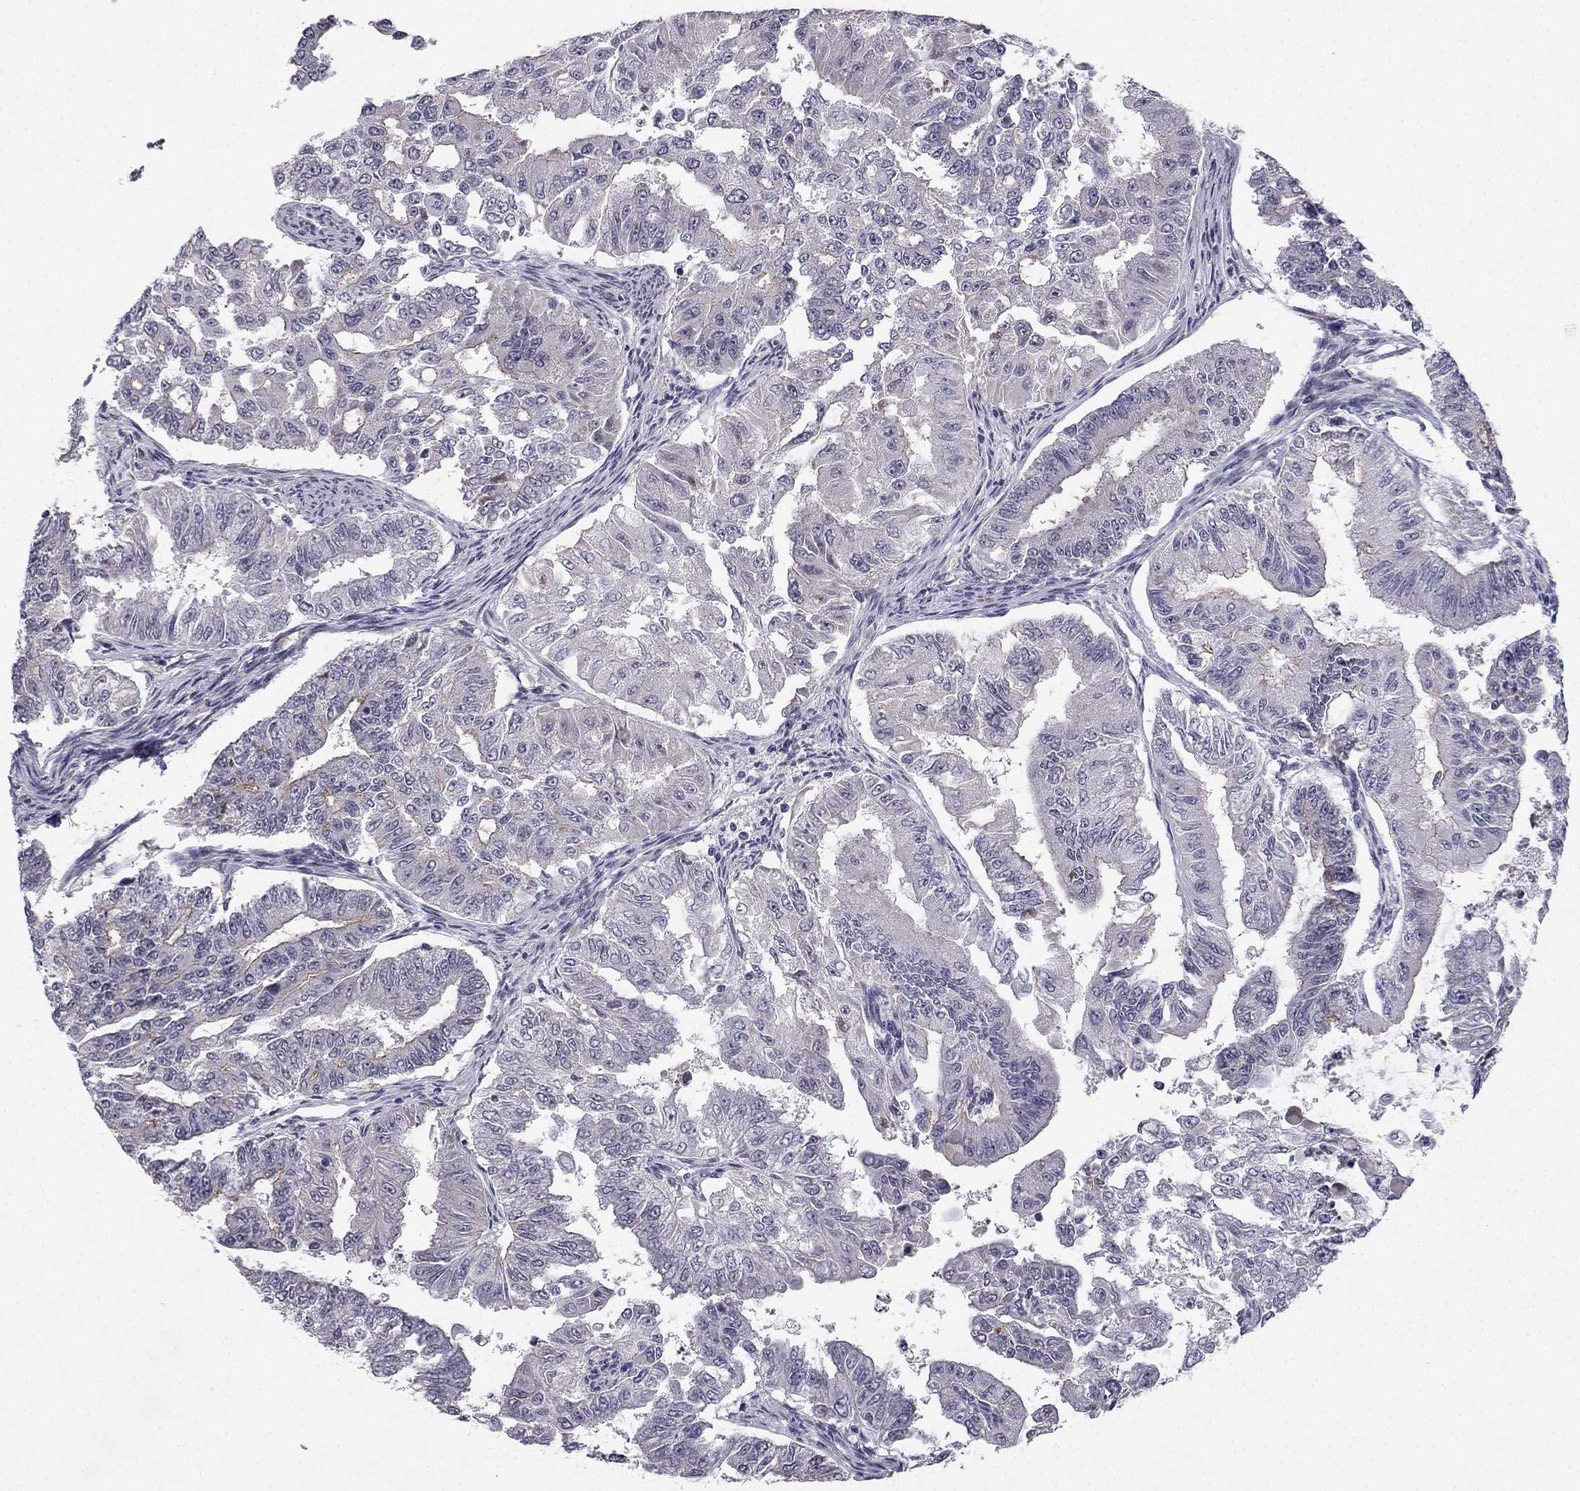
{"staining": {"intensity": "negative", "quantity": "none", "location": "none"}, "tissue": "endometrial cancer", "cell_type": "Tumor cells", "image_type": "cancer", "snomed": [{"axis": "morphology", "description": "Adenocarcinoma, NOS"}, {"axis": "topography", "description": "Uterus"}], "caption": "The micrograph reveals no staining of tumor cells in endometrial adenocarcinoma.", "gene": "CHST8", "patient": {"sex": "female", "age": 59}}